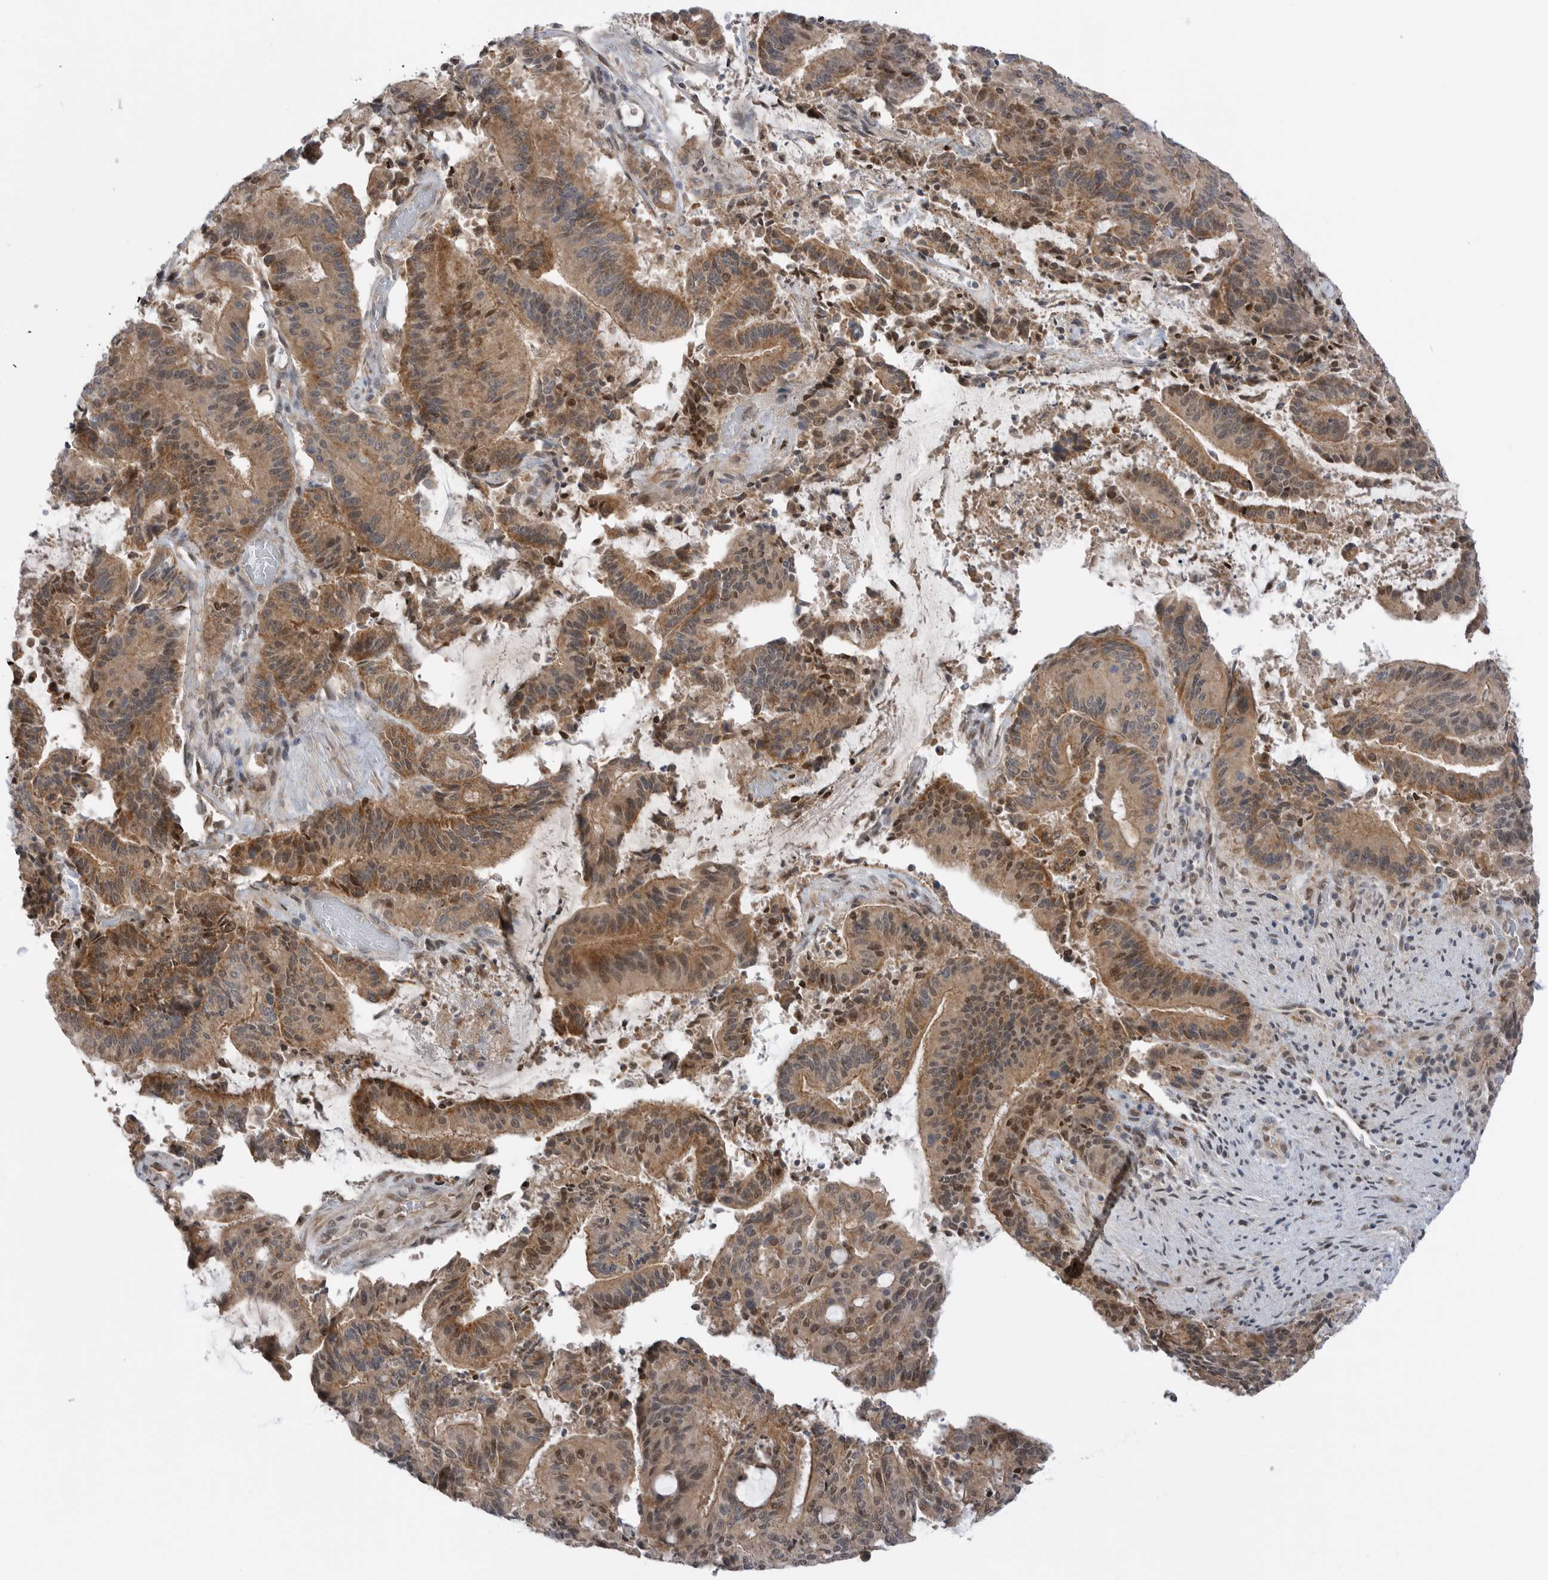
{"staining": {"intensity": "moderate", "quantity": ">75%", "location": "cytoplasmic/membranous,nuclear"}, "tissue": "liver cancer", "cell_type": "Tumor cells", "image_type": "cancer", "snomed": [{"axis": "morphology", "description": "Normal tissue, NOS"}, {"axis": "morphology", "description": "Cholangiocarcinoma"}, {"axis": "topography", "description": "Liver"}, {"axis": "topography", "description": "Peripheral nerve tissue"}], "caption": "Immunohistochemical staining of human liver cancer (cholangiocarcinoma) shows medium levels of moderate cytoplasmic/membranous and nuclear protein expression in about >75% of tumor cells.", "gene": "NTAQ1", "patient": {"sex": "female", "age": 73}}